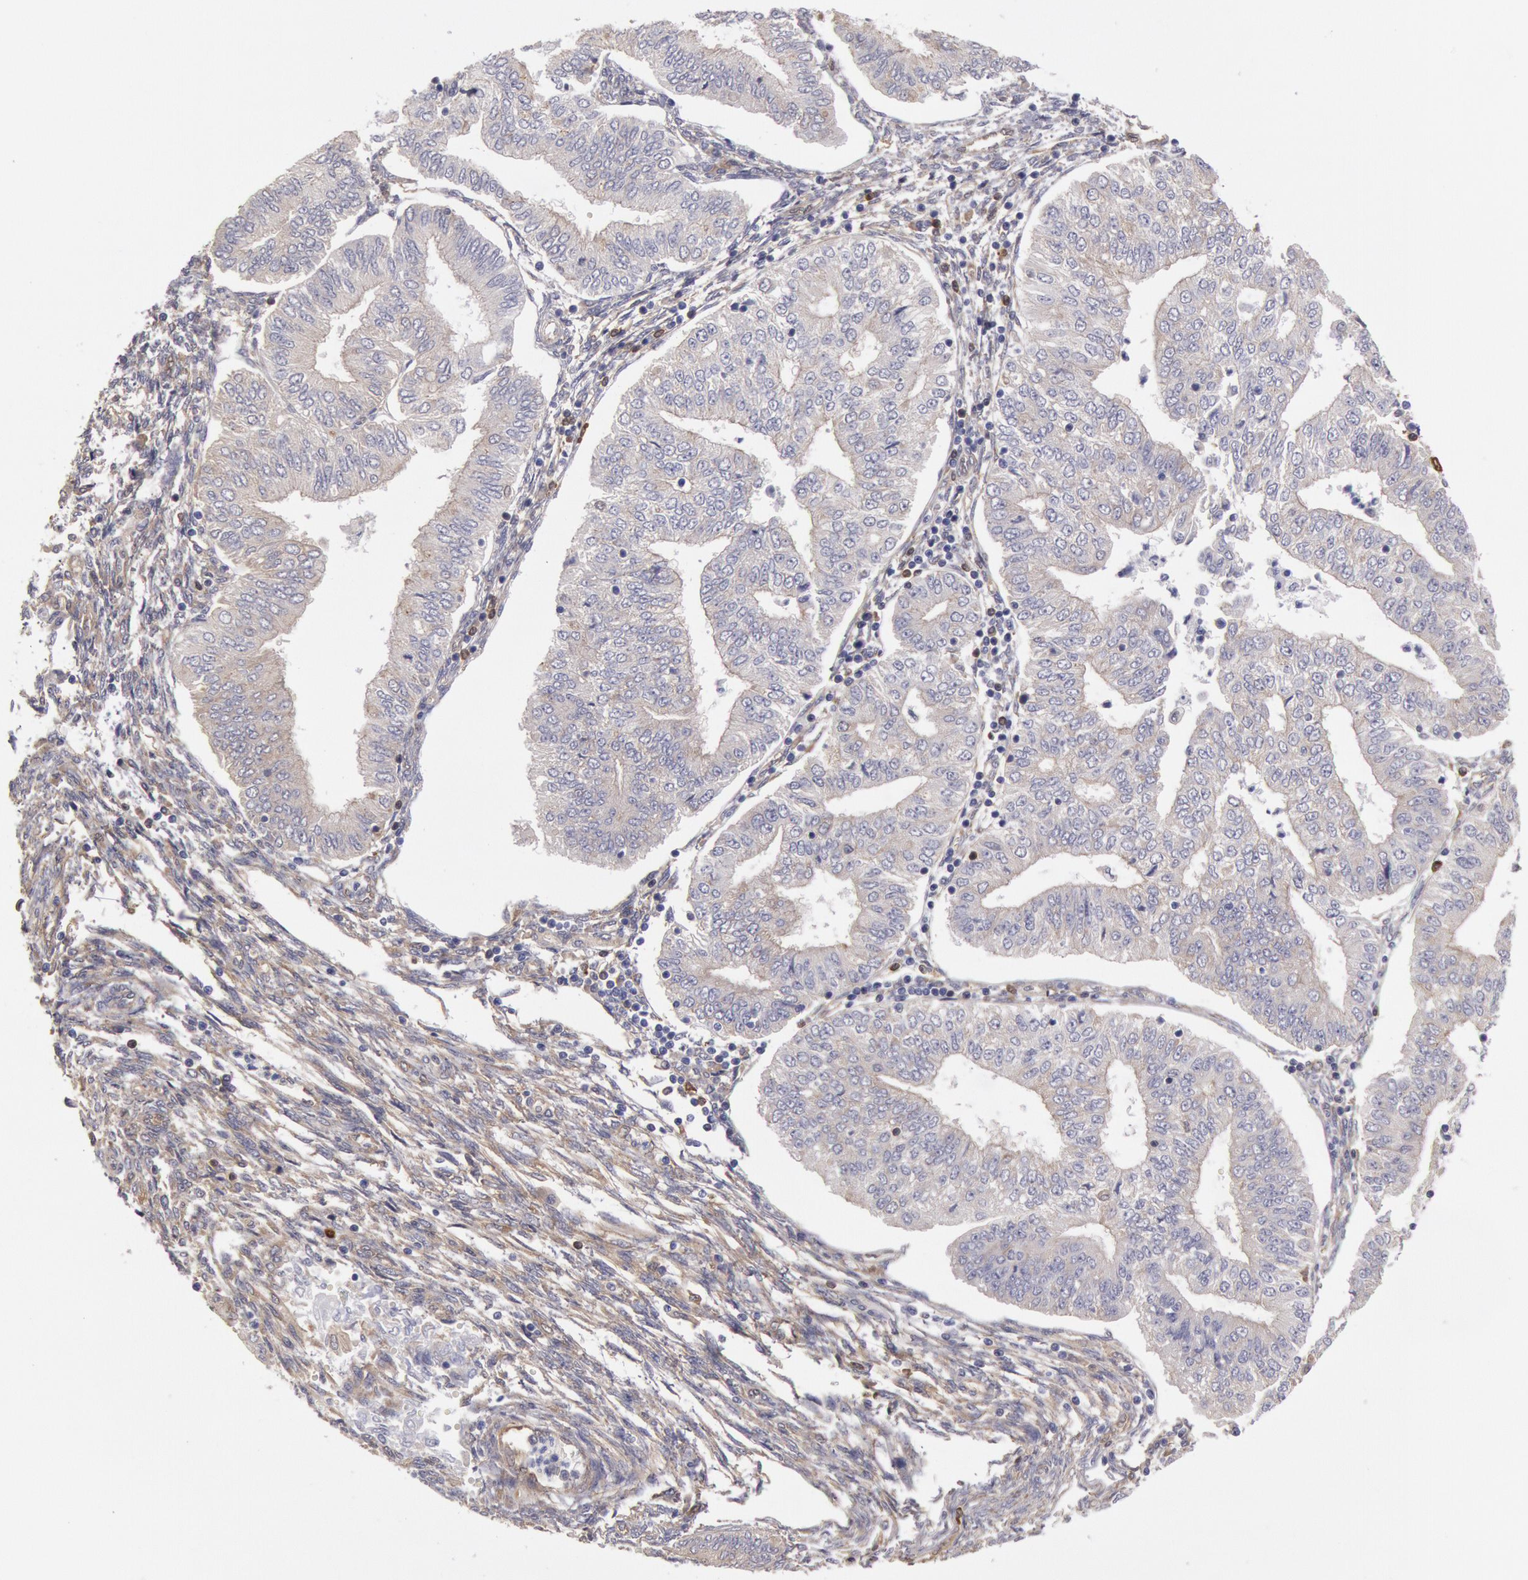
{"staining": {"intensity": "weak", "quantity": "25%-75%", "location": "cytoplasmic/membranous"}, "tissue": "endometrial cancer", "cell_type": "Tumor cells", "image_type": "cancer", "snomed": [{"axis": "morphology", "description": "Adenocarcinoma, NOS"}, {"axis": "topography", "description": "Endometrium"}], "caption": "Protein analysis of endometrial cancer (adenocarcinoma) tissue exhibits weak cytoplasmic/membranous positivity in approximately 25%-75% of tumor cells.", "gene": "CCDC50", "patient": {"sex": "female", "age": 51}}